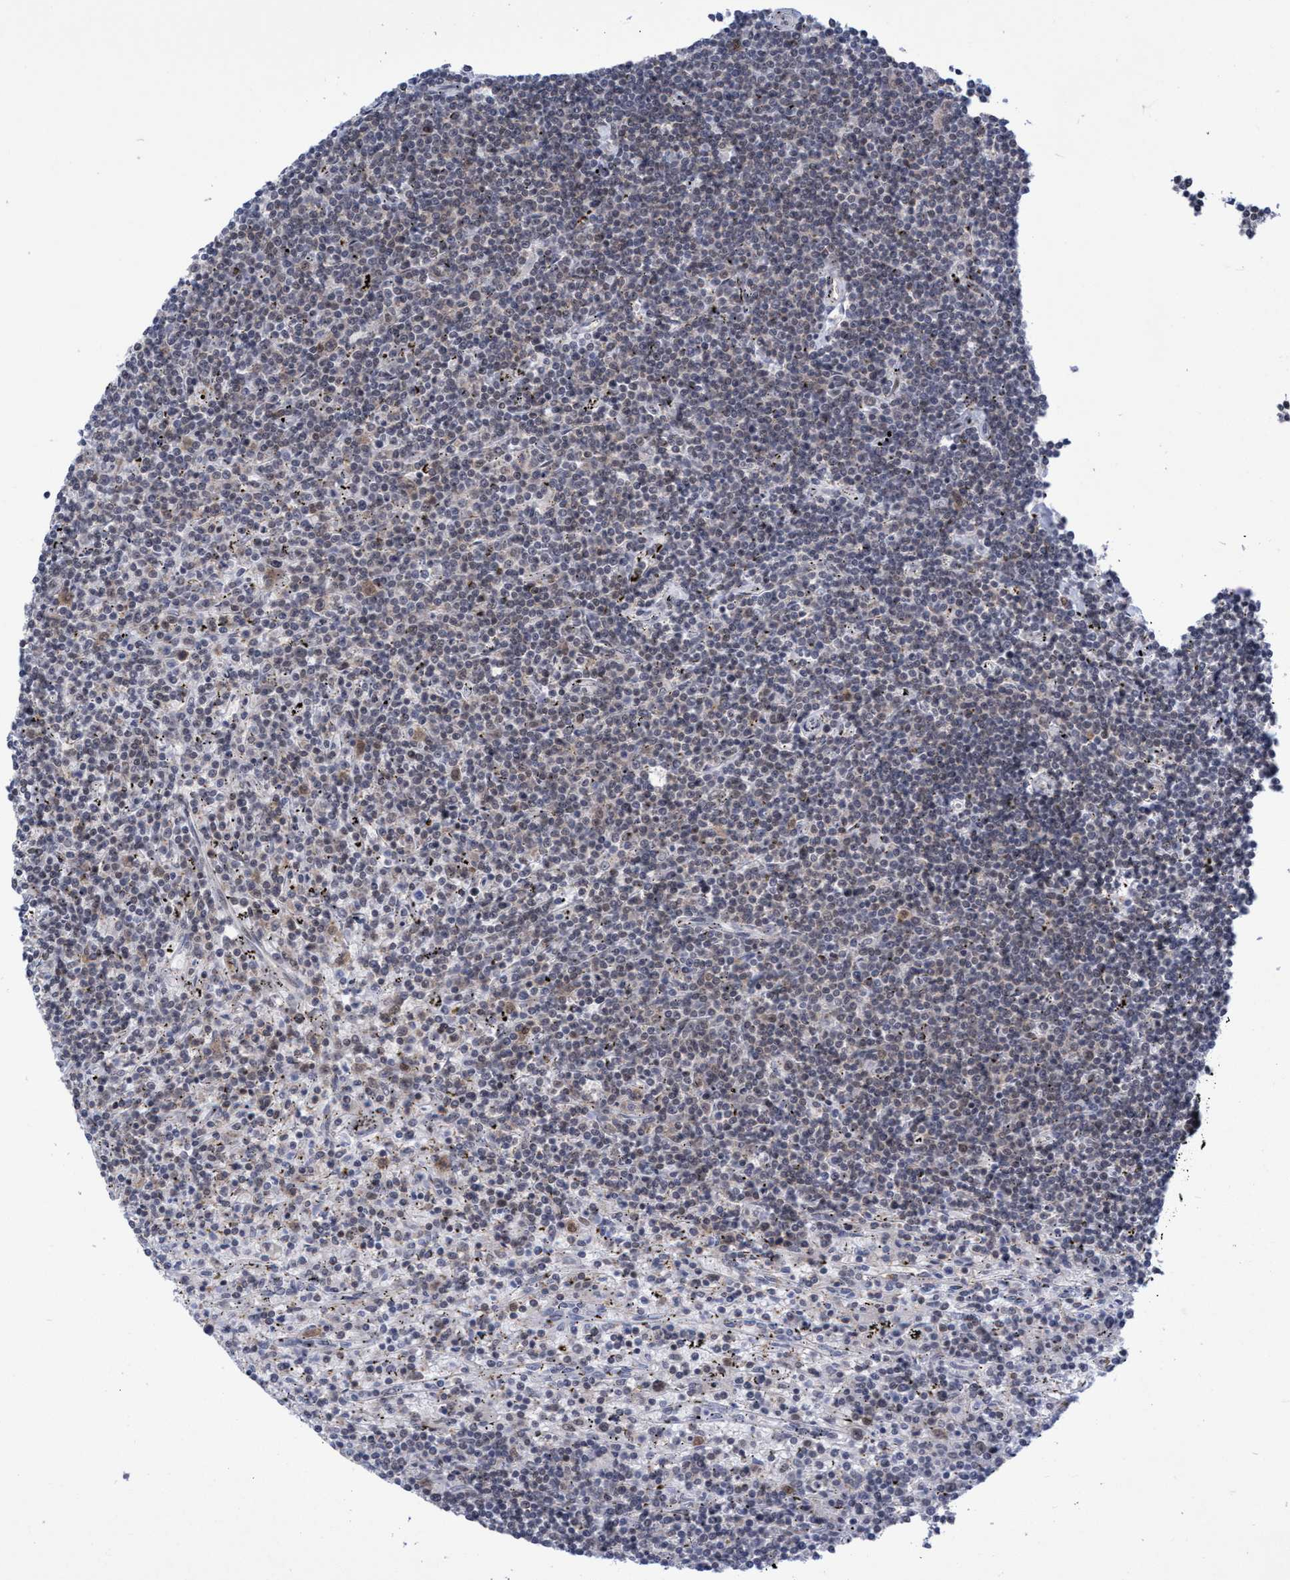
{"staining": {"intensity": "weak", "quantity": "<25%", "location": "cytoplasmic/membranous,nuclear"}, "tissue": "lymphoma", "cell_type": "Tumor cells", "image_type": "cancer", "snomed": [{"axis": "morphology", "description": "Malignant lymphoma, non-Hodgkin's type, Low grade"}, {"axis": "topography", "description": "Spleen"}], "caption": "This is an immunohistochemistry (IHC) micrograph of human lymphoma. There is no staining in tumor cells.", "gene": "C9orf78", "patient": {"sex": "male", "age": 76}}